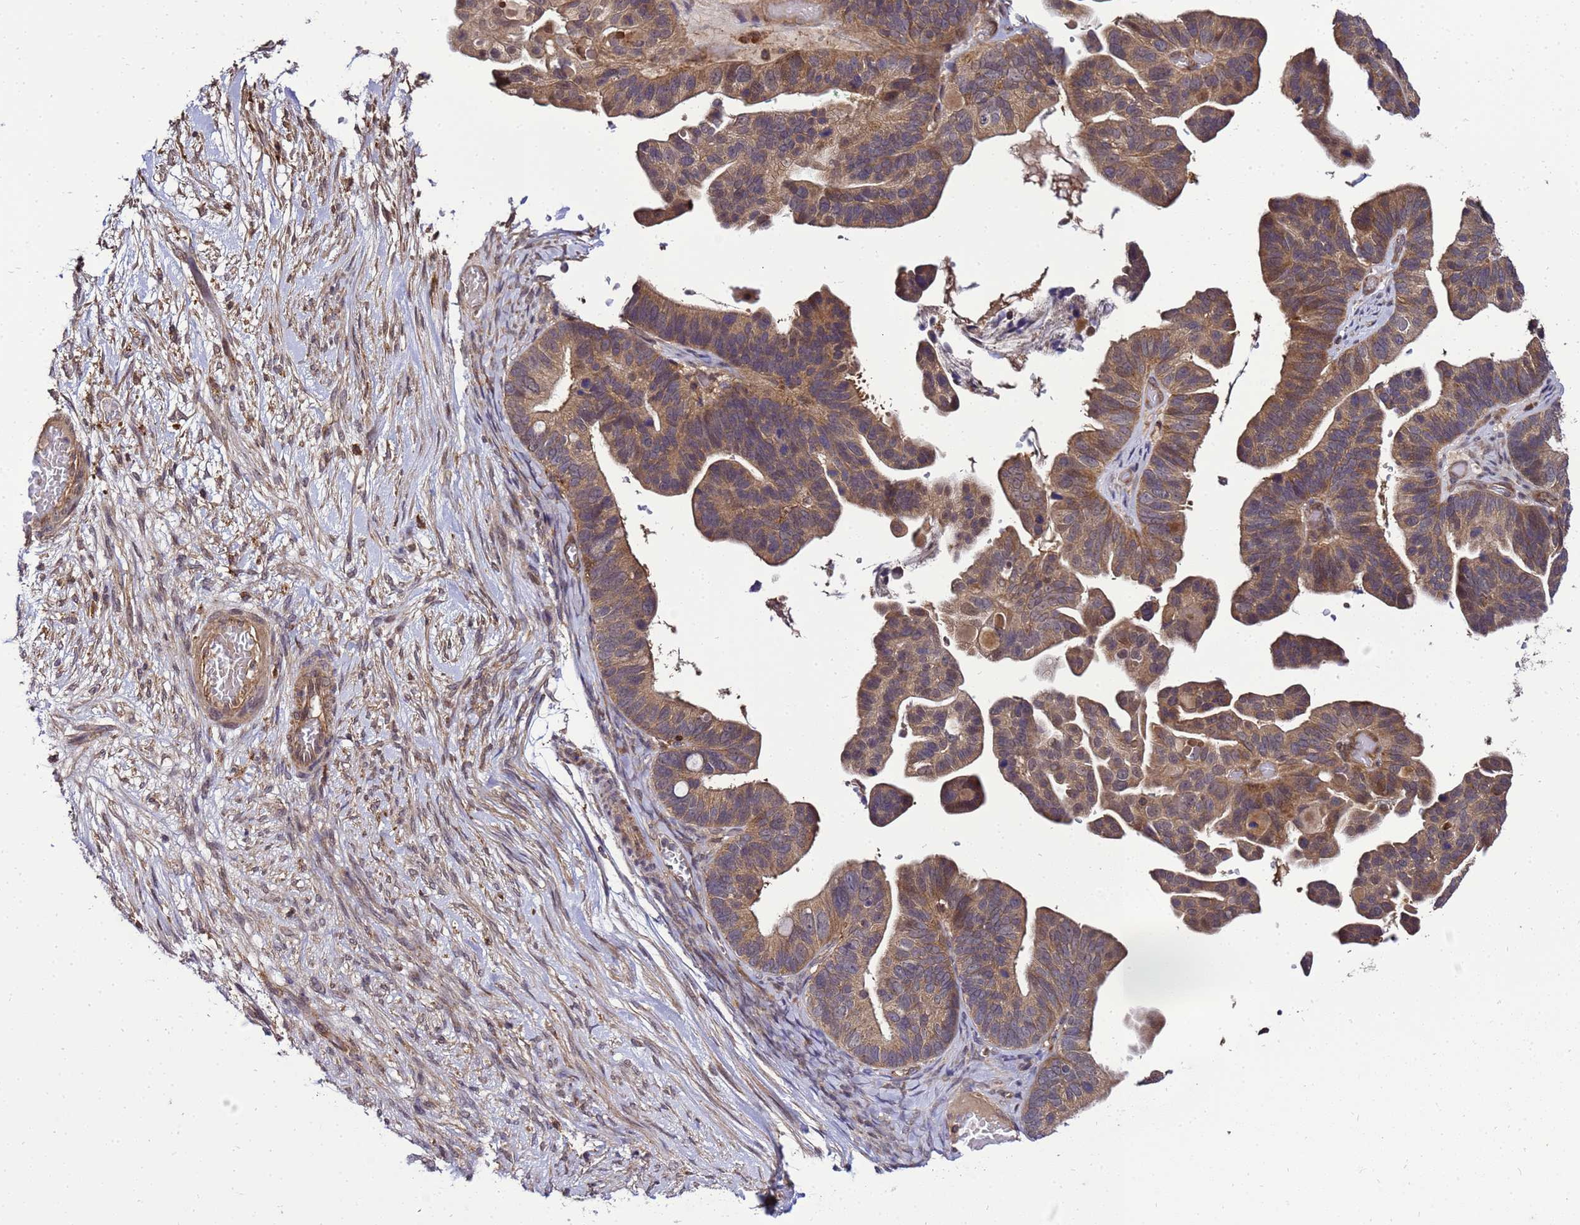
{"staining": {"intensity": "moderate", "quantity": ">75%", "location": "cytoplasmic/membranous"}, "tissue": "ovarian cancer", "cell_type": "Tumor cells", "image_type": "cancer", "snomed": [{"axis": "morphology", "description": "Cystadenocarcinoma, serous, NOS"}, {"axis": "topography", "description": "Ovary"}], "caption": "About >75% of tumor cells in human serous cystadenocarcinoma (ovarian) show moderate cytoplasmic/membranous protein staining as visualized by brown immunohistochemical staining.", "gene": "TRABD", "patient": {"sex": "female", "age": 56}}